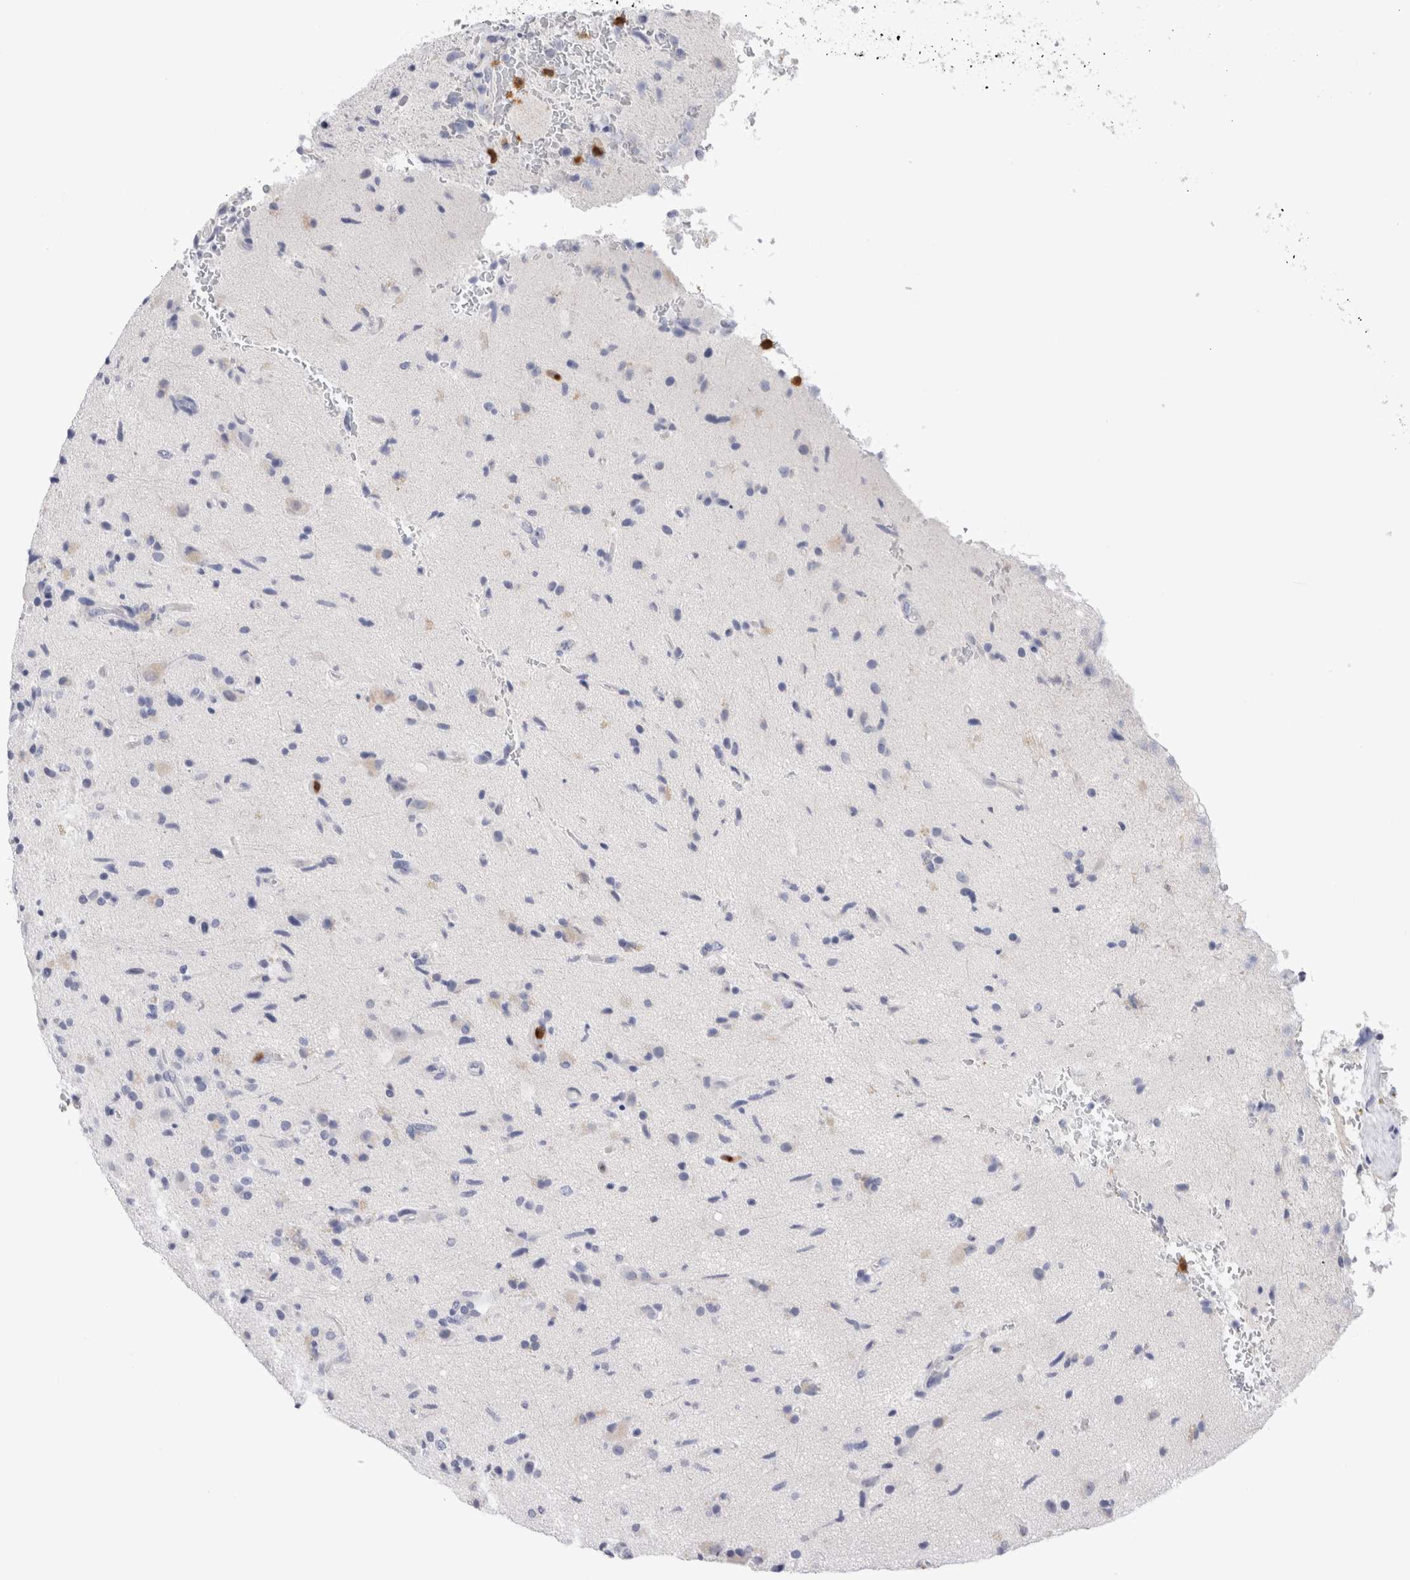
{"staining": {"intensity": "negative", "quantity": "none", "location": "none"}, "tissue": "glioma", "cell_type": "Tumor cells", "image_type": "cancer", "snomed": [{"axis": "morphology", "description": "Glioma, malignant, High grade"}, {"axis": "topography", "description": "Brain"}], "caption": "An IHC micrograph of glioma is shown. There is no staining in tumor cells of glioma.", "gene": "SLC10A5", "patient": {"sex": "male", "age": 72}}